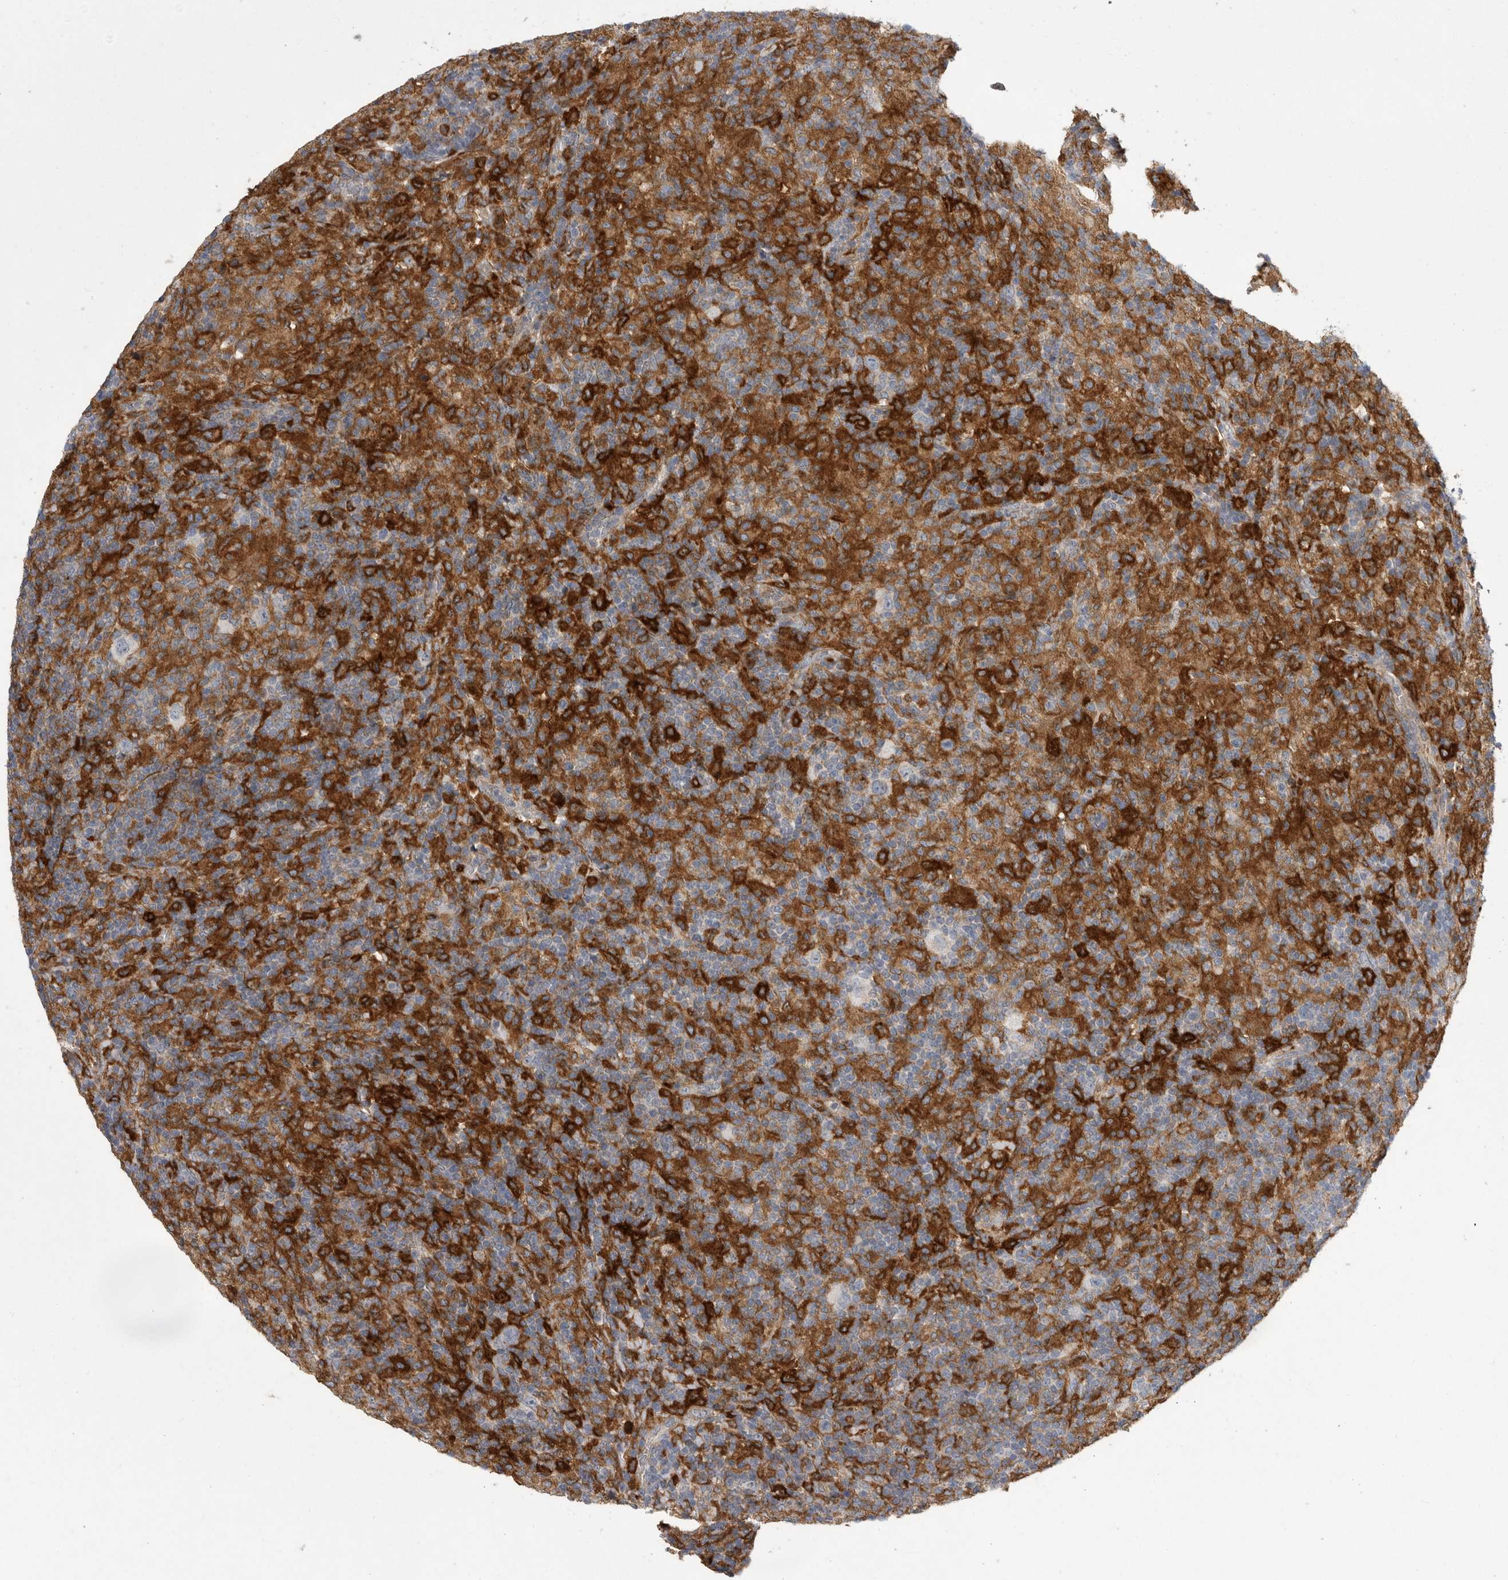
{"staining": {"intensity": "negative", "quantity": "none", "location": "none"}, "tissue": "lymphoma", "cell_type": "Tumor cells", "image_type": "cancer", "snomed": [{"axis": "morphology", "description": "Hodgkin's disease, NOS"}, {"axis": "topography", "description": "Lymph node"}], "caption": "The IHC histopathology image has no significant staining in tumor cells of lymphoma tissue. The staining is performed using DAB (3,3'-diaminobenzidine) brown chromogen with nuclei counter-stained in using hematoxylin.", "gene": "SIGLEC10", "patient": {"sex": "male", "age": 70}}